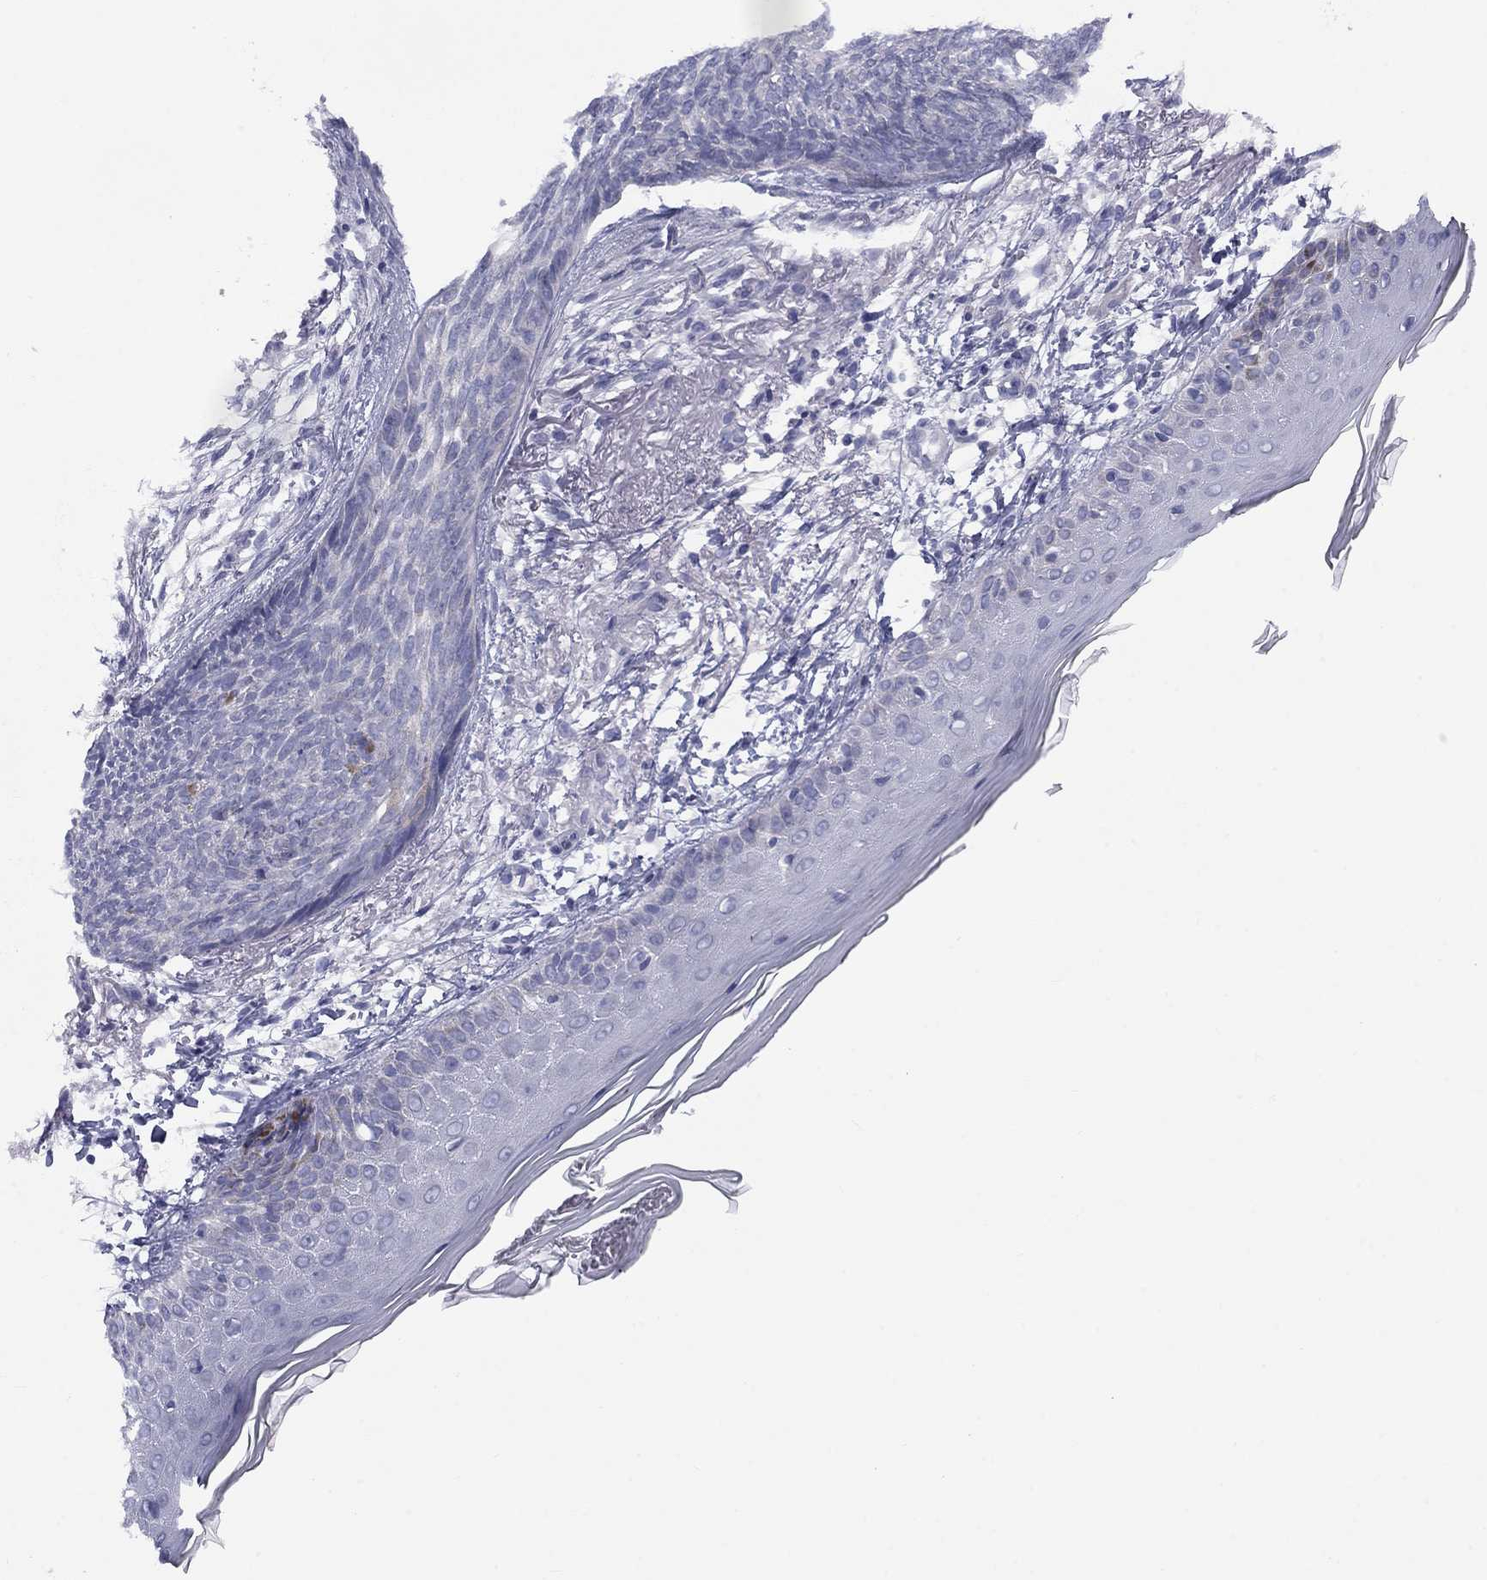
{"staining": {"intensity": "negative", "quantity": "none", "location": "none"}, "tissue": "skin cancer", "cell_type": "Tumor cells", "image_type": "cancer", "snomed": [{"axis": "morphology", "description": "Normal tissue, NOS"}, {"axis": "morphology", "description": "Basal cell carcinoma"}, {"axis": "topography", "description": "Skin"}], "caption": "Immunohistochemistry of human basal cell carcinoma (skin) reveals no staining in tumor cells.", "gene": "CACNA1A", "patient": {"sex": "male", "age": 84}}